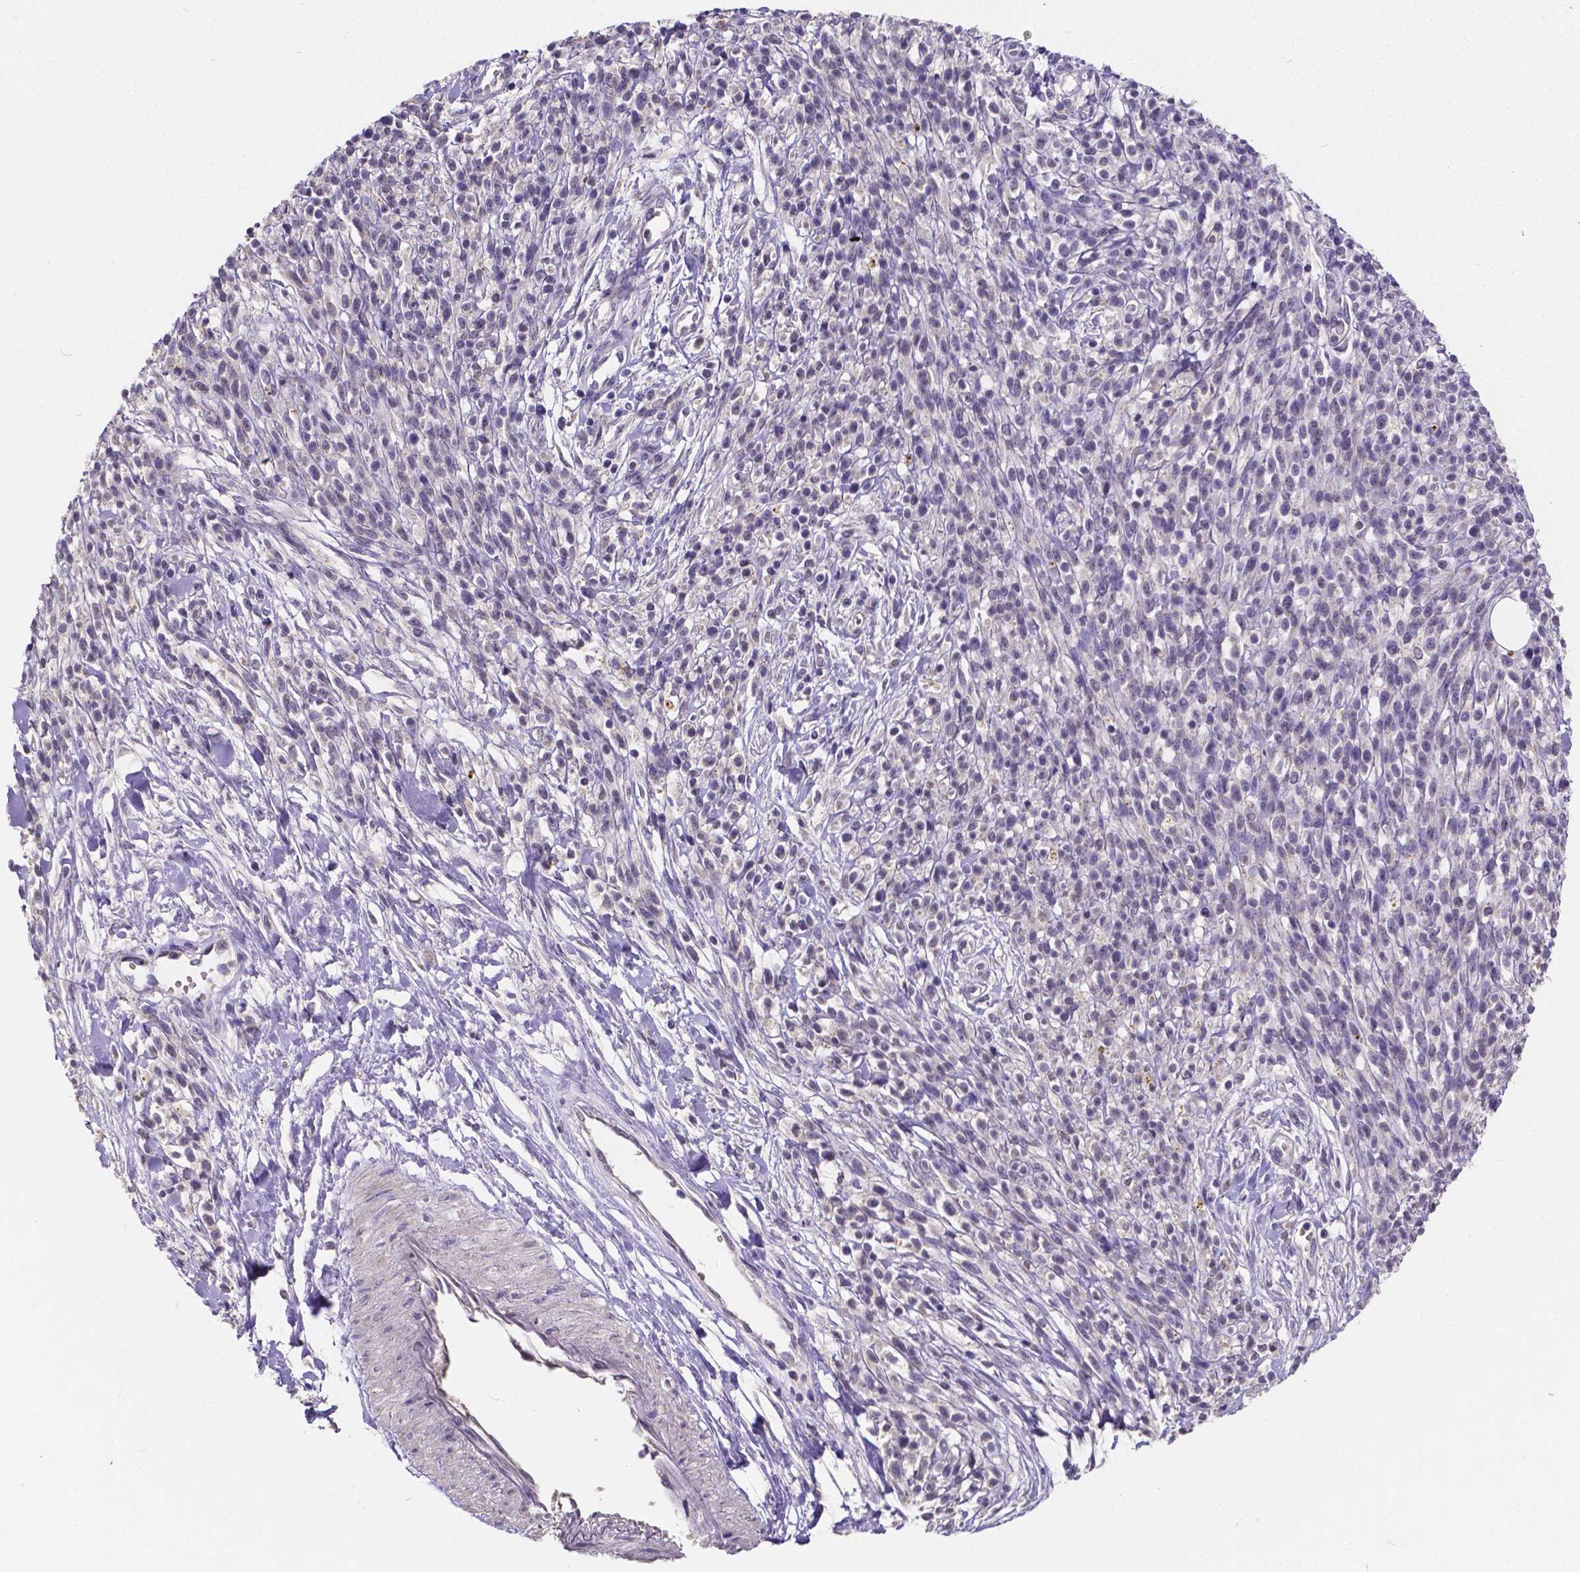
{"staining": {"intensity": "negative", "quantity": "none", "location": "none"}, "tissue": "melanoma", "cell_type": "Tumor cells", "image_type": "cancer", "snomed": [{"axis": "morphology", "description": "Malignant melanoma, NOS"}, {"axis": "topography", "description": "Skin"}, {"axis": "topography", "description": "Skin of trunk"}], "caption": "DAB (3,3'-diaminobenzidine) immunohistochemical staining of malignant melanoma exhibits no significant positivity in tumor cells.", "gene": "CTNNA2", "patient": {"sex": "male", "age": 74}}